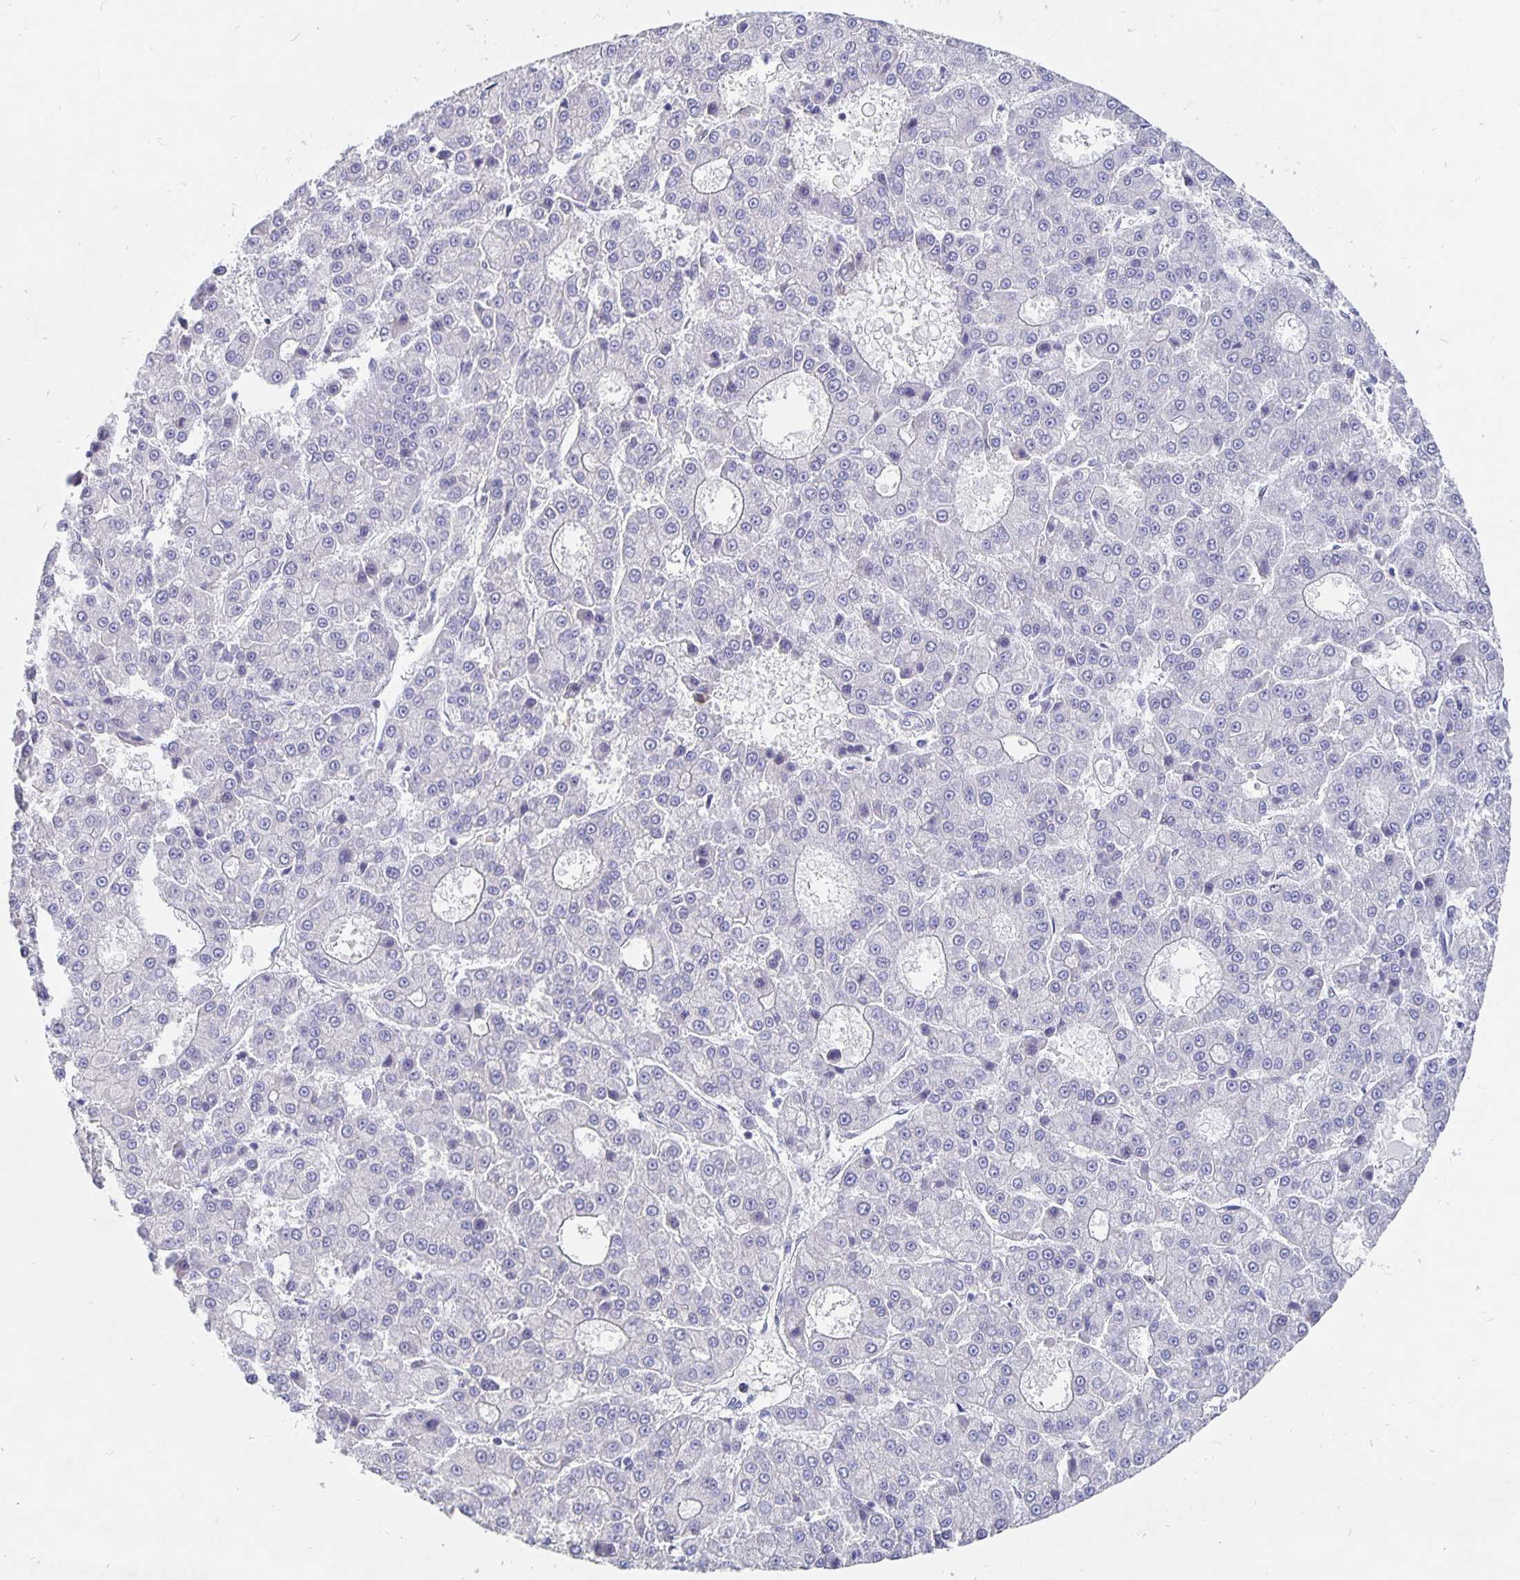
{"staining": {"intensity": "negative", "quantity": "none", "location": "none"}, "tissue": "liver cancer", "cell_type": "Tumor cells", "image_type": "cancer", "snomed": [{"axis": "morphology", "description": "Carcinoma, Hepatocellular, NOS"}, {"axis": "topography", "description": "Liver"}], "caption": "Immunohistochemical staining of liver cancer (hepatocellular carcinoma) shows no significant expression in tumor cells.", "gene": "SMOC1", "patient": {"sex": "male", "age": 70}}